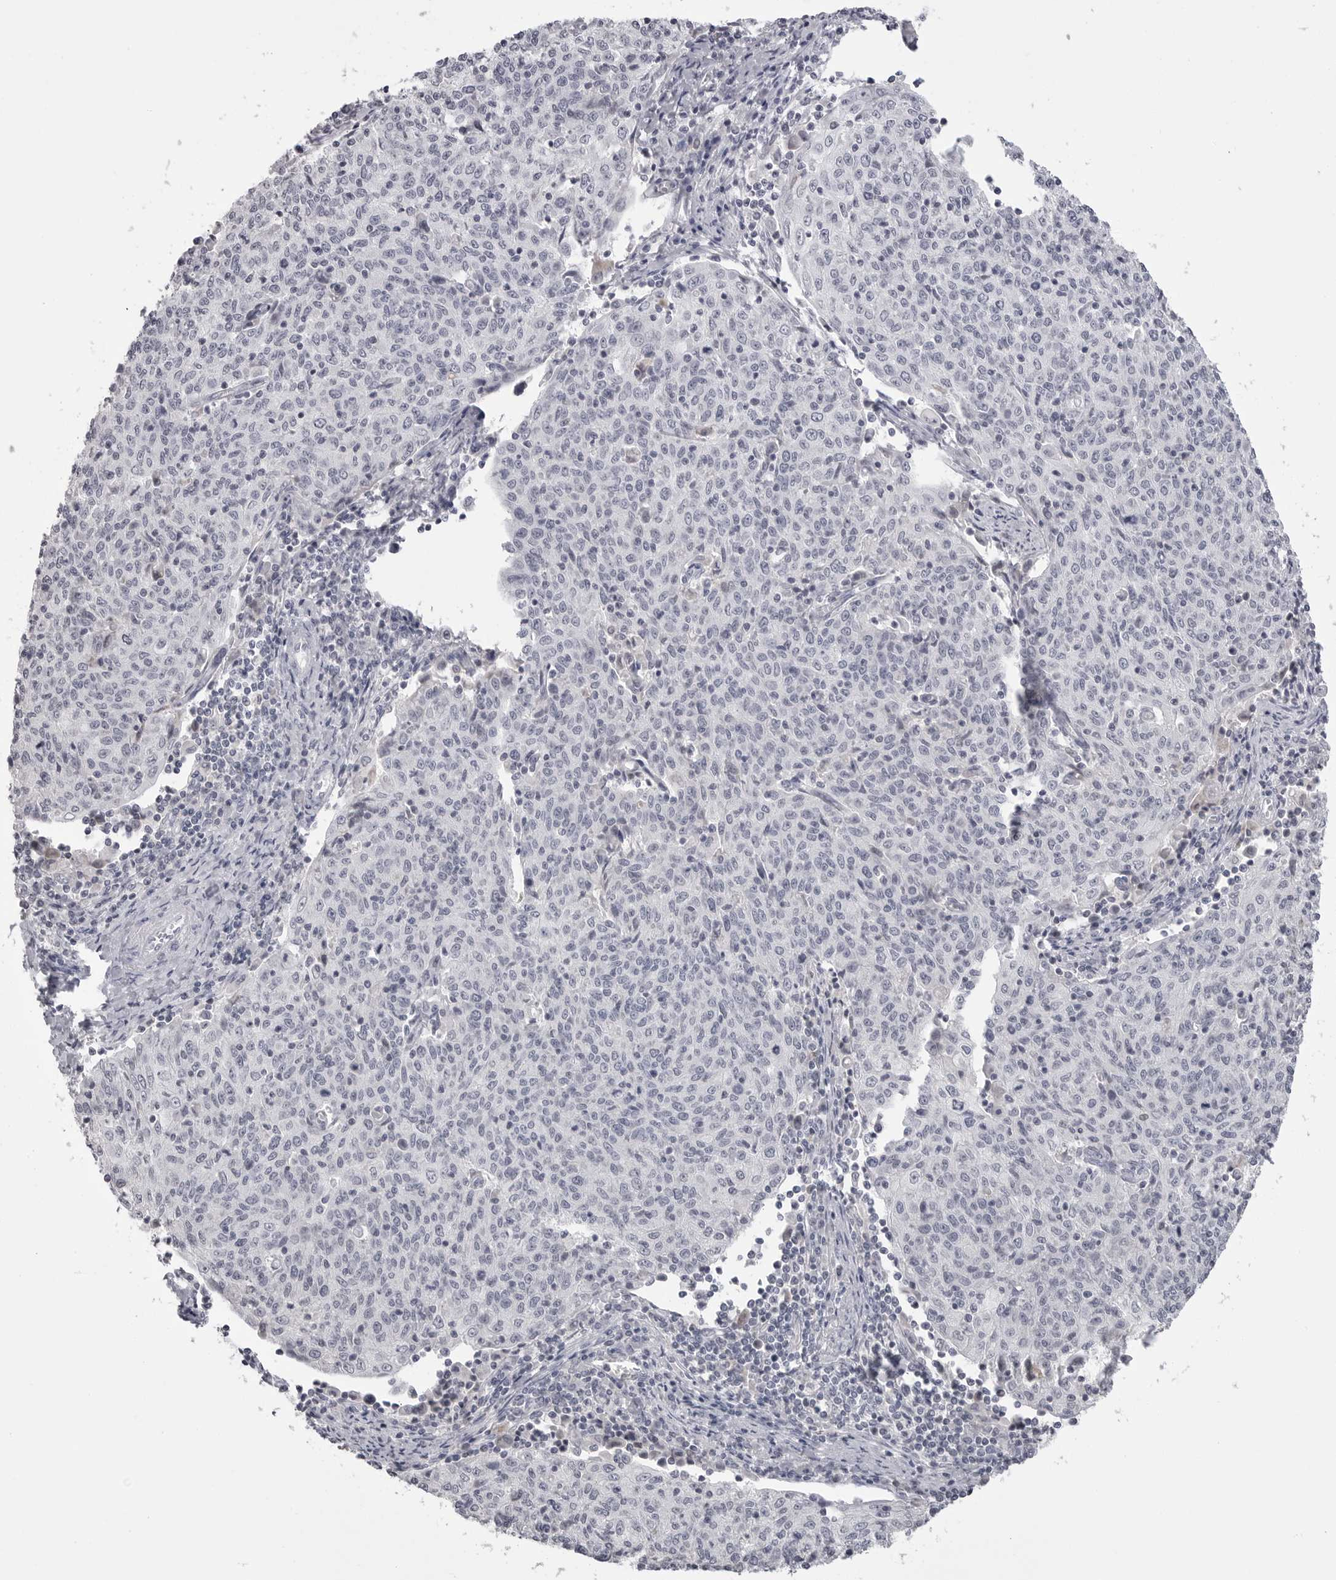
{"staining": {"intensity": "negative", "quantity": "none", "location": "none"}, "tissue": "cervical cancer", "cell_type": "Tumor cells", "image_type": "cancer", "snomed": [{"axis": "morphology", "description": "Squamous cell carcinoma, NOS"}, {"axis": "topography", "description": "Cervix"}], "caption": "Immunohistochemistry of human cervical cancer (squamous cell carcinoma) displays no staining in tumor cells.", "gene": "GPN2", "patient": {"sex": "female", "age": 48}}